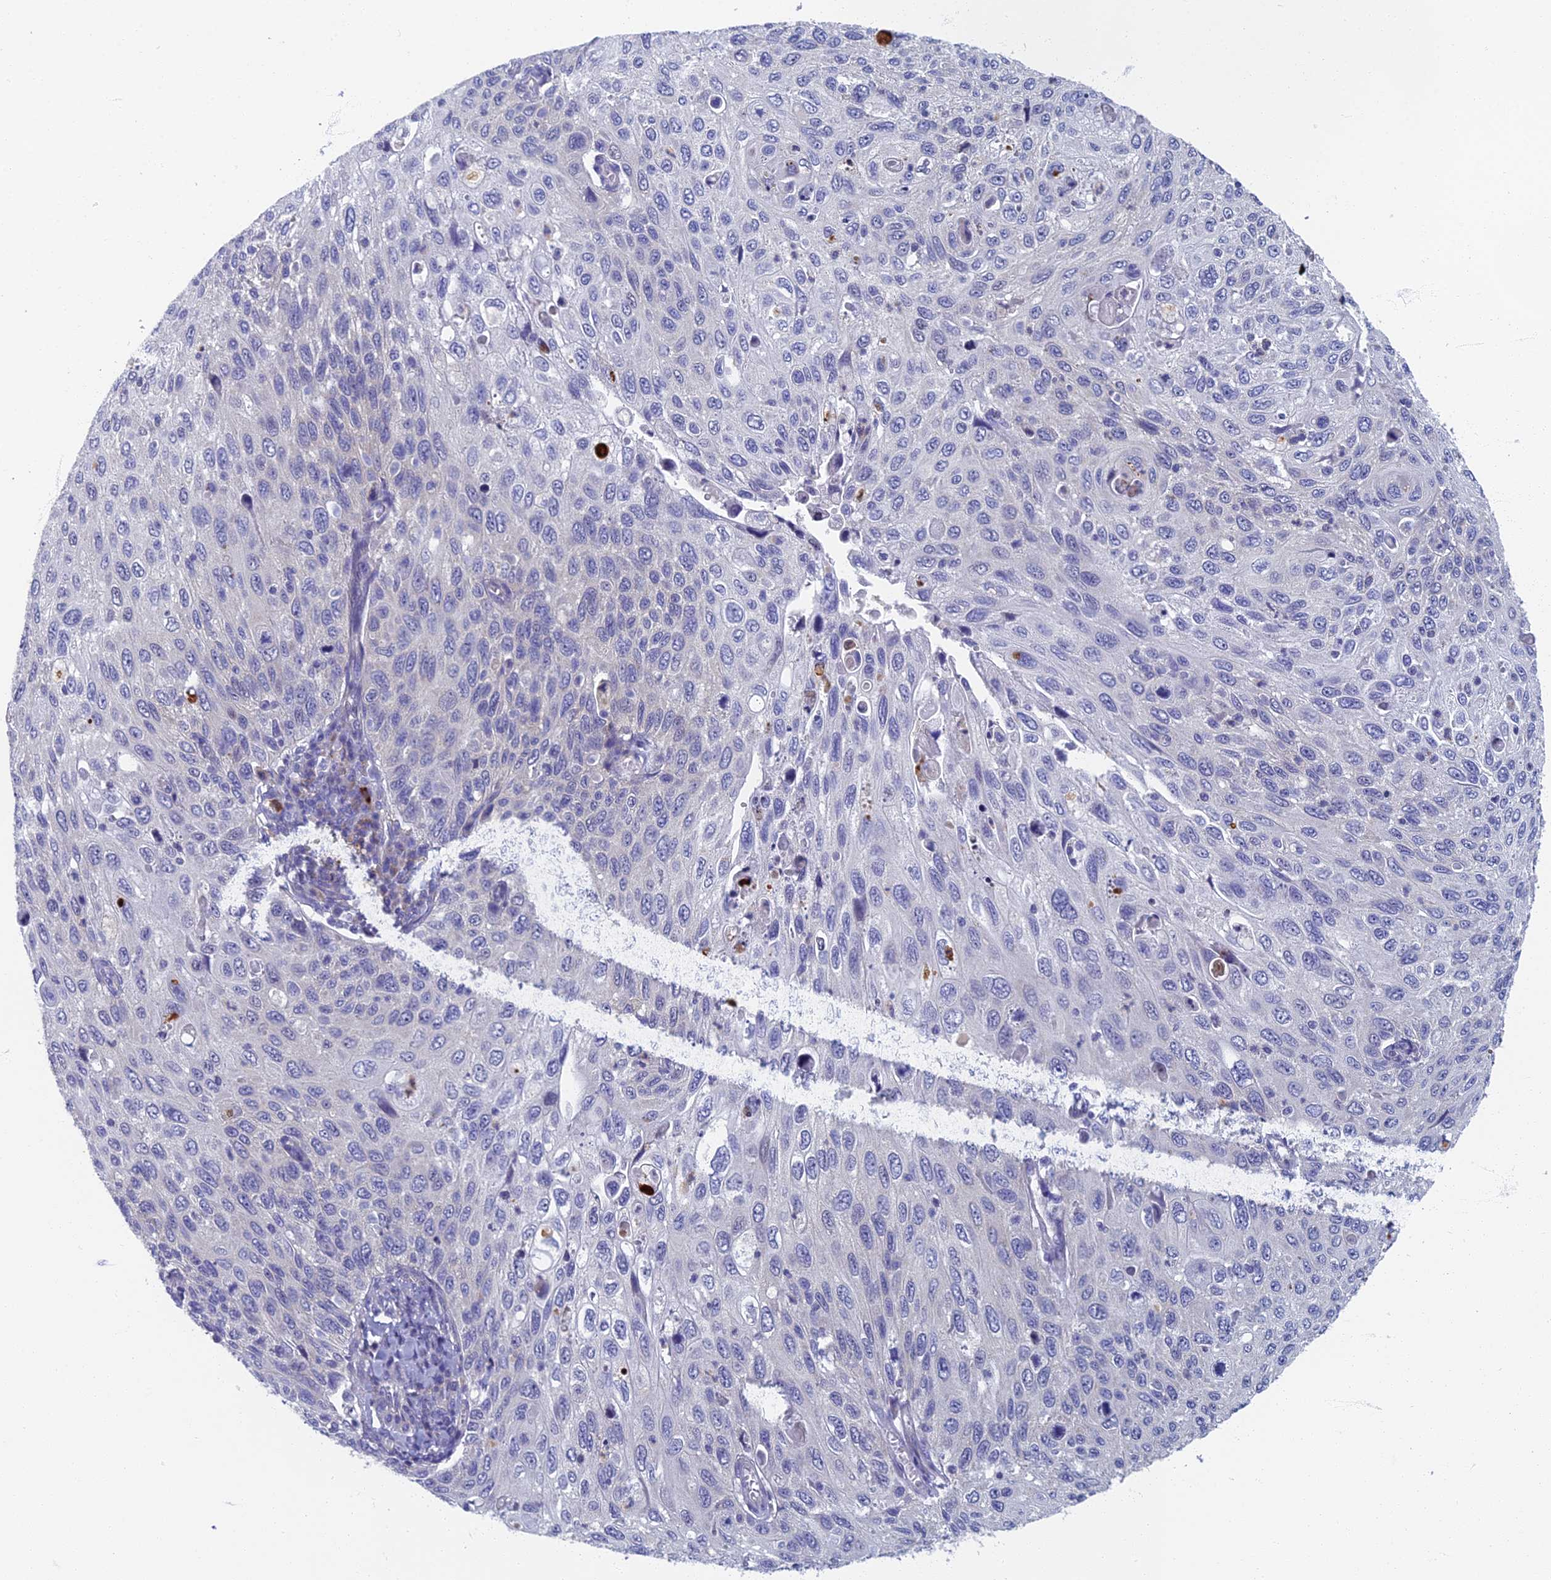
{"staining": {"intensity": "negative", "quantity": "none", "location": "none"}, "tissue": "cervical cancer", "cell_type": "Tumor cells", "image_type": "cancer", "snomed": [{"axis": "morphology", "description": "Squamous cell carcinoma, NOS"}, {"axis": "topography", "description": "Cervix"}], "caption": "An image of human cervical cancer is negative for staining in tumor cells.", "gene": "SPIN4", "patient": {"sex": "female", "age": 70}}